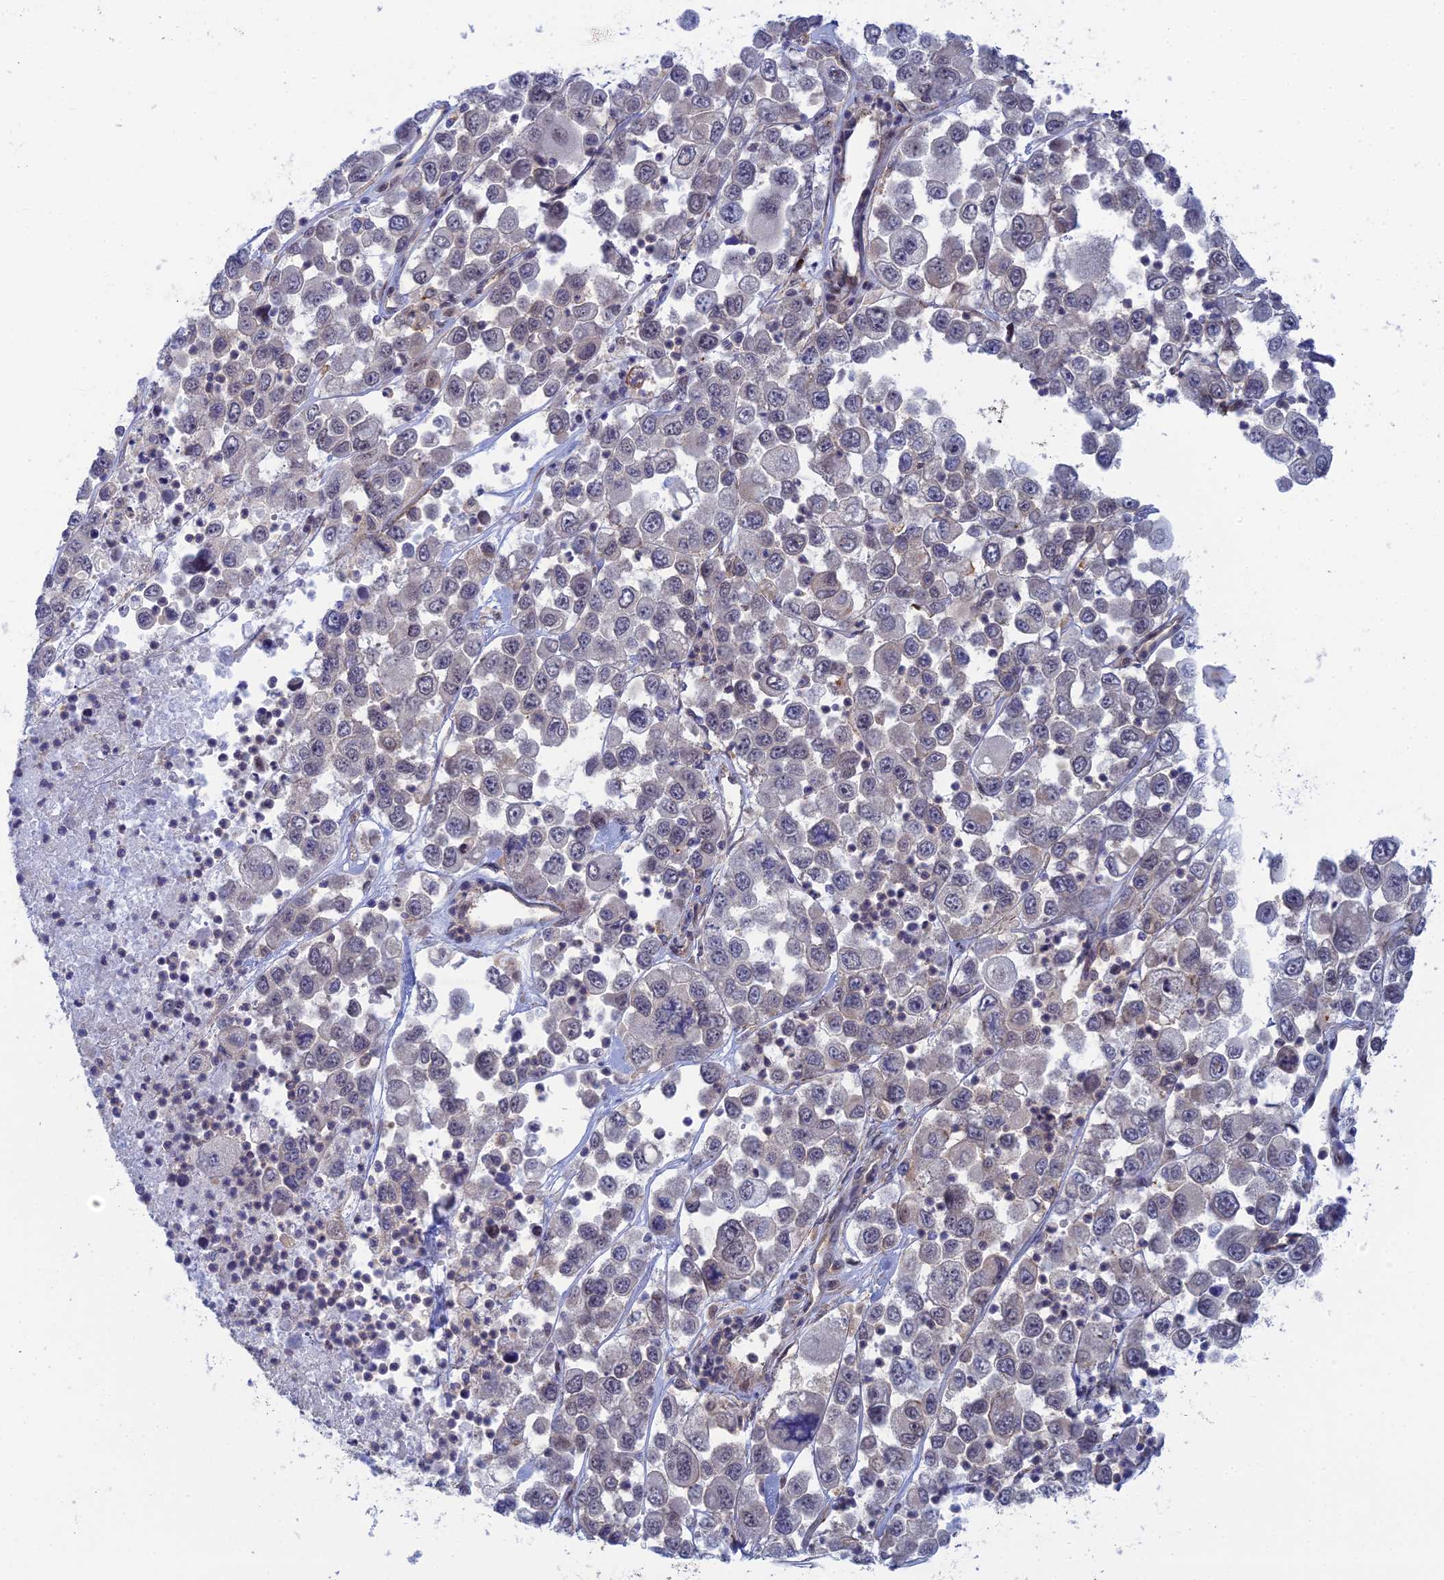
{"staining": {"intensity": "negative", "quantity": "none", "location": "none"}, "tissue": "melanoma", "cell_type": "Tumor cells", "image_type": "cancer", "snomed": [{"axis": "morphology", "description": "Malignant melanoma, Metastatic site"}, {"axis": "topography", "description": "Lymph node"}], "caption": "A micrograph of human malignant melanoma (metastatic site) is negative for staining in tumor cells.", "gene": "ABHD1", "patient": {"sex": "female", "age": 54}}